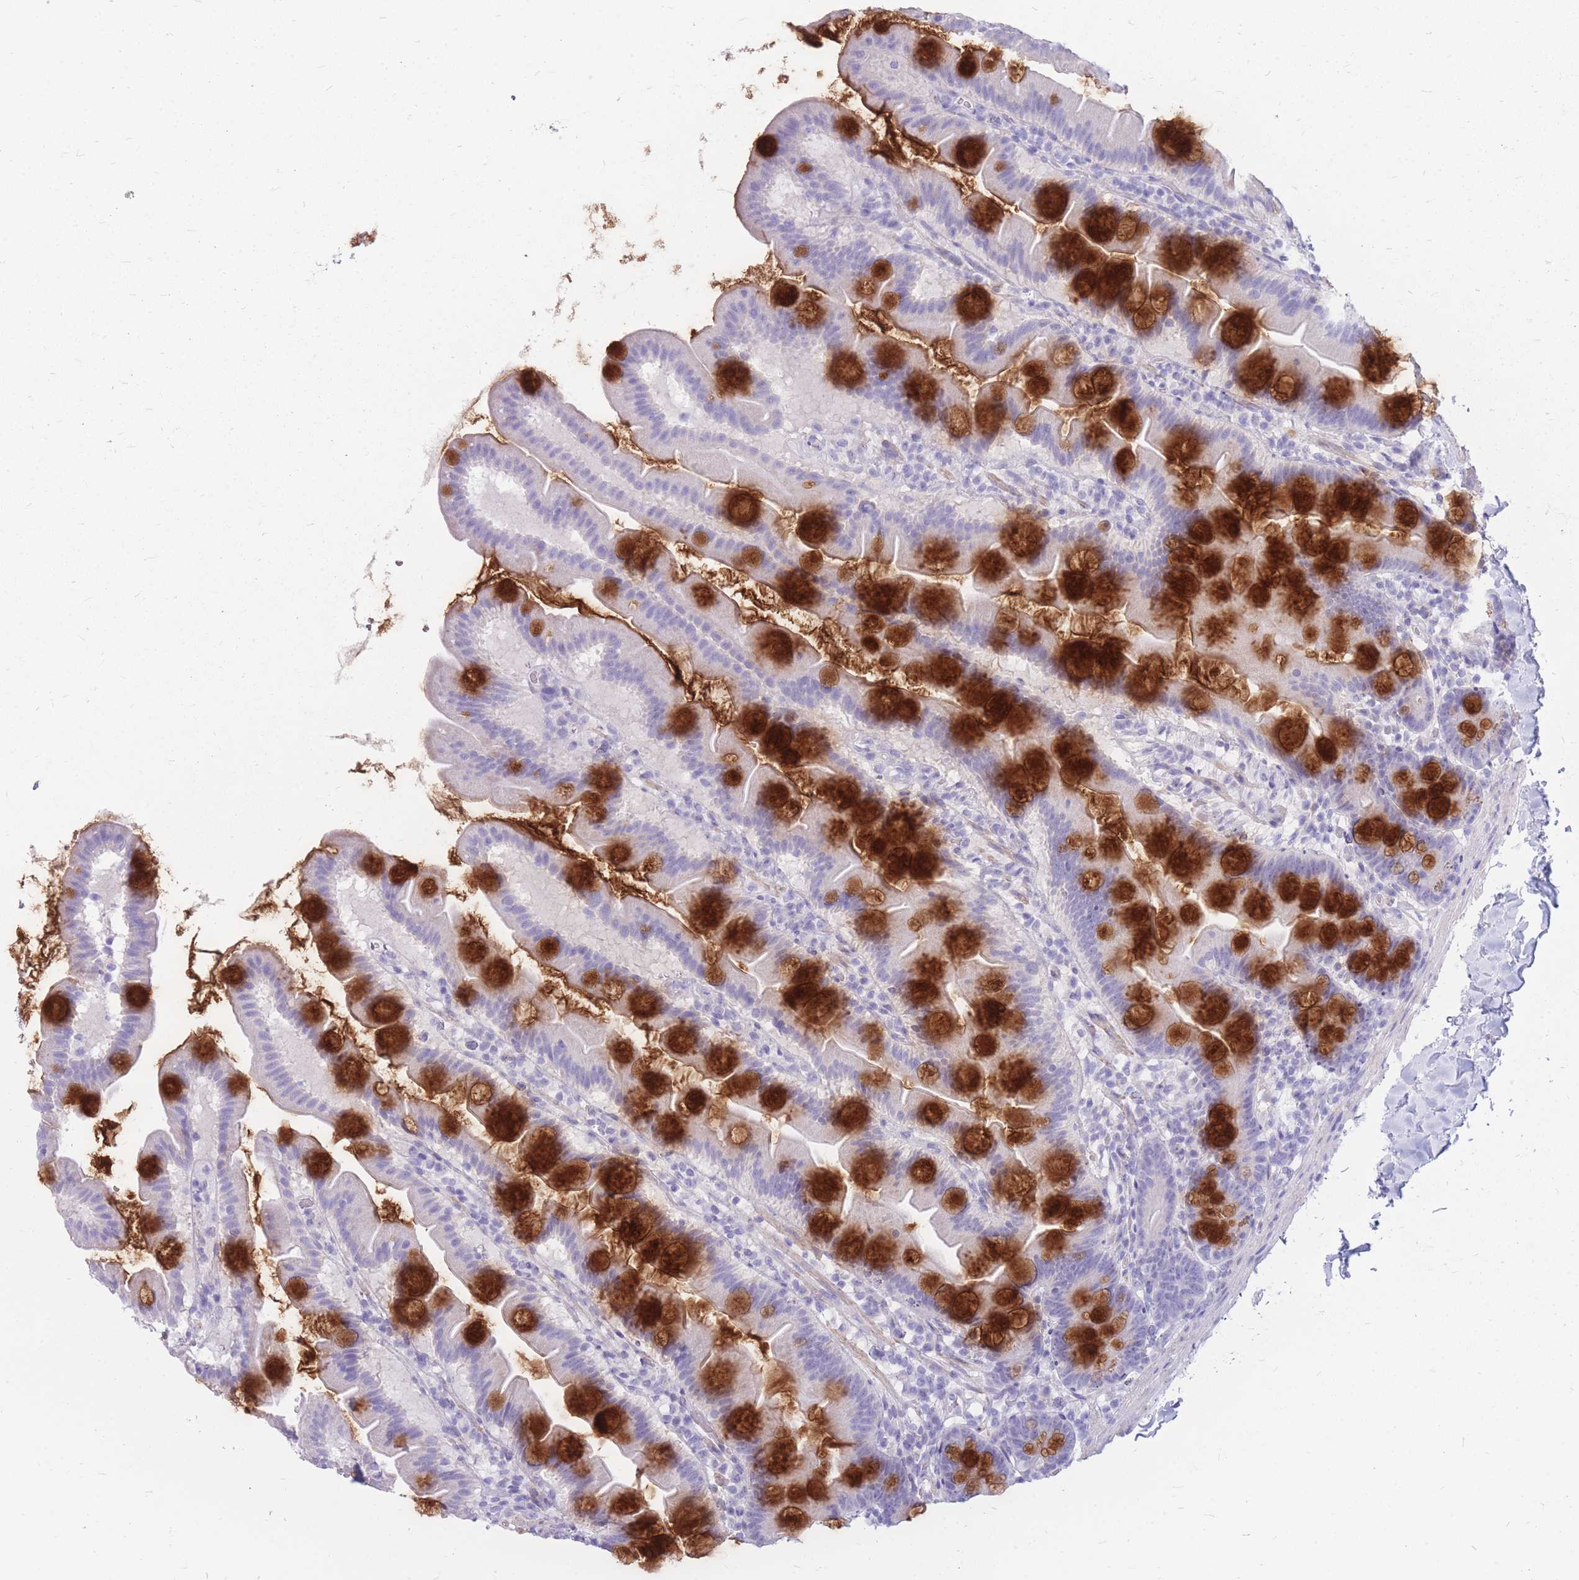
{"staining": {"intensity": "strong", "quantity": "25%-75%", "location": "cytoplasmic/membranous"}, "tissue": "small intestine", "cell_type": "Glandular cells", "image_type": "normal", "snomed": [{"axis": "morphology", "description": "Normal tissue, NOS"}, {"axis": "topography", "description": "Small intestine"}], "caption": "This micrograph demonstrates normal small intestine stained with immunohistochemistry (IHC) to label a protein in brown. The cytoplasmic/membranous of glandular cells show strong positivity for the protein. Nuclei are counter-stained blue.", "gene": "CYP21A2", "patient": {"sex": "female", "age": 68}}